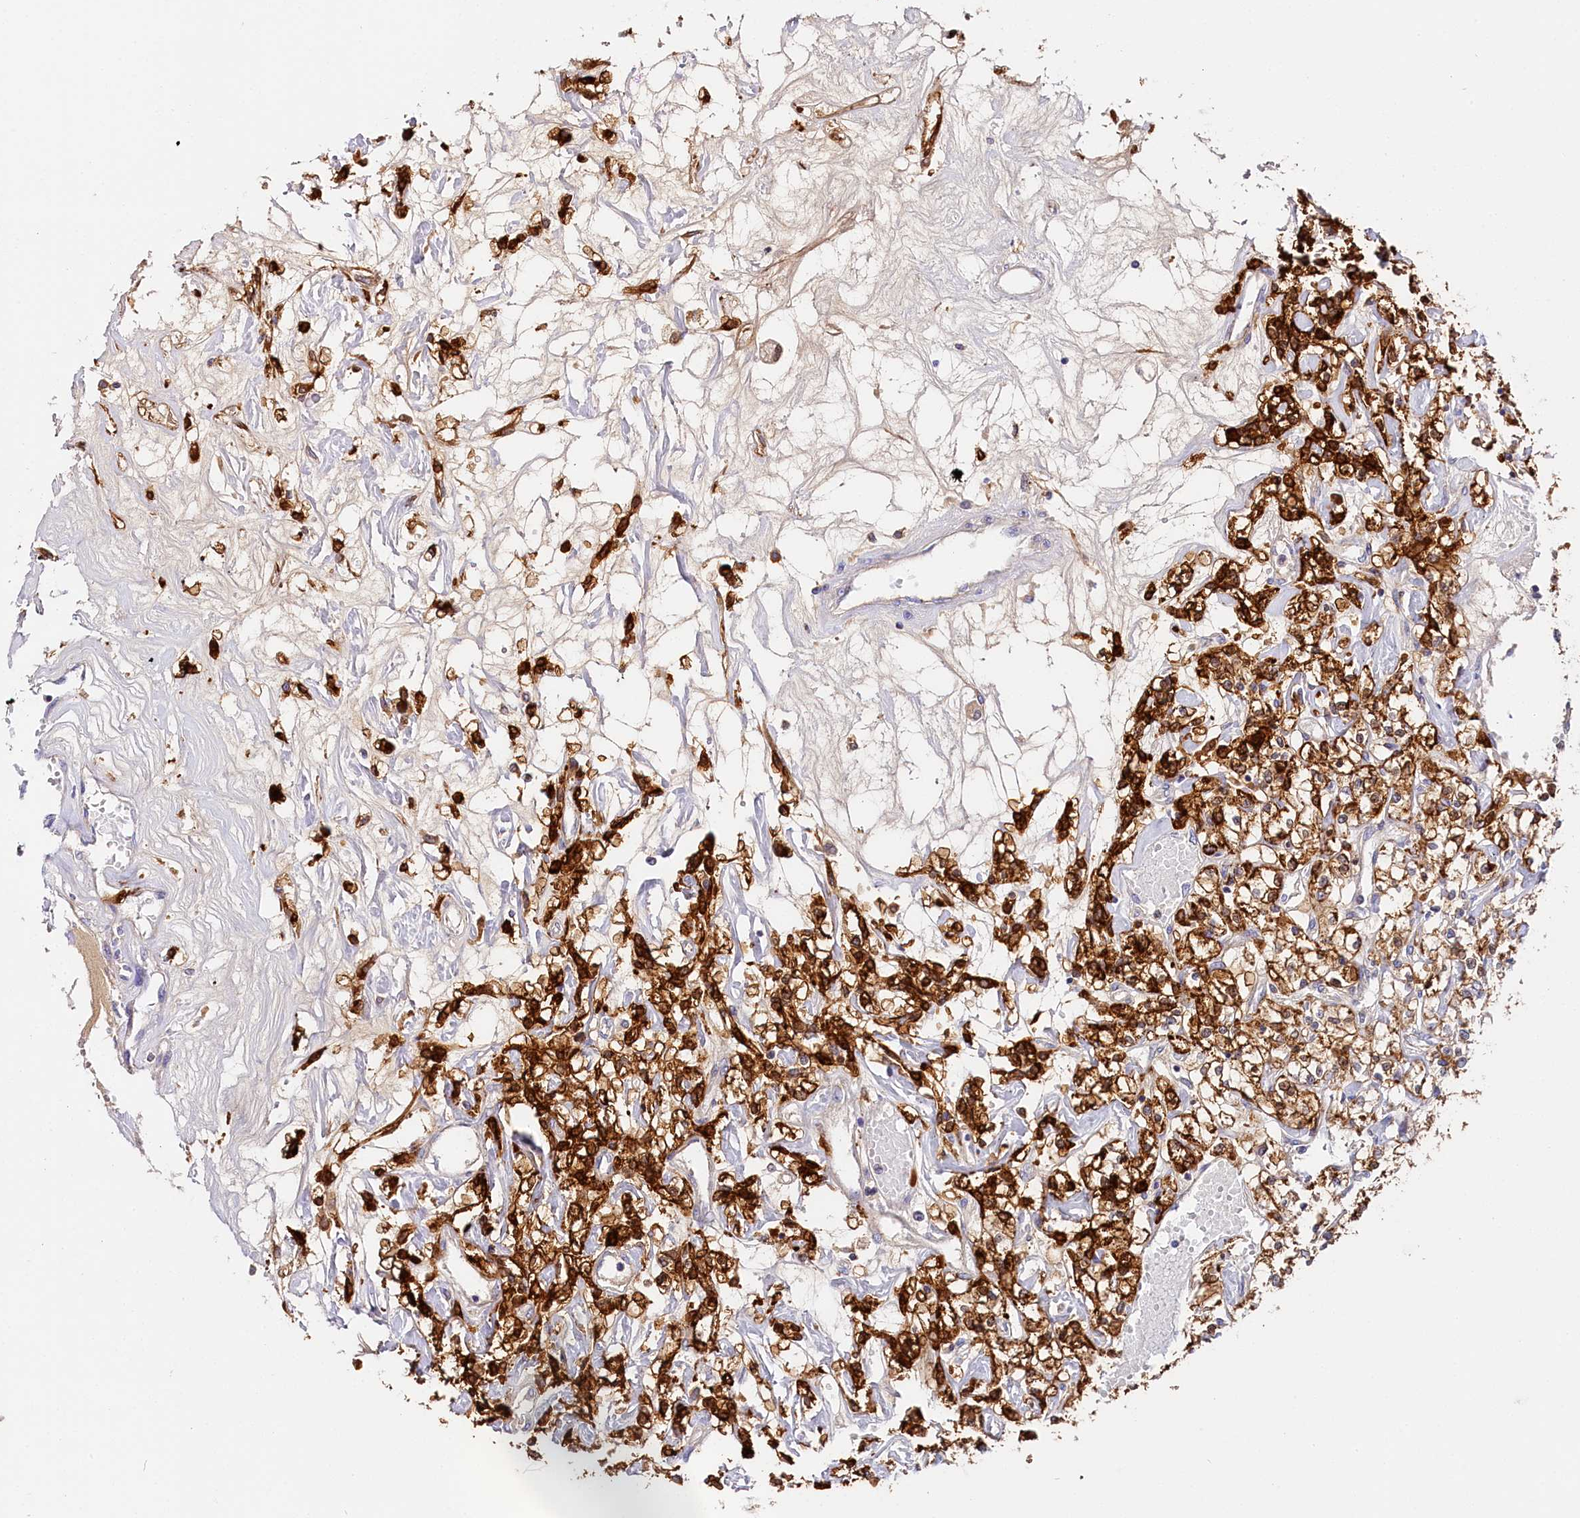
{"staining": {"intensity": "strong", "quantity": ">75%", "location": "cytoplasmic/membranous"}, "tissue": "renal cancer", "cell_type": "Tumor cells", "image_type": "cancer", "snomed": [{"axis": "morphology", "description": "Adenocarcinoma, NOS"}, {"axis": "topography", "description": "Kidney"}], "caption": "Renal adenocarcinoma stained with a protein marker displays strong staining in tumor cells.", "gene": "KATNB1", "patient": {"sex": "female", "age": 59}}